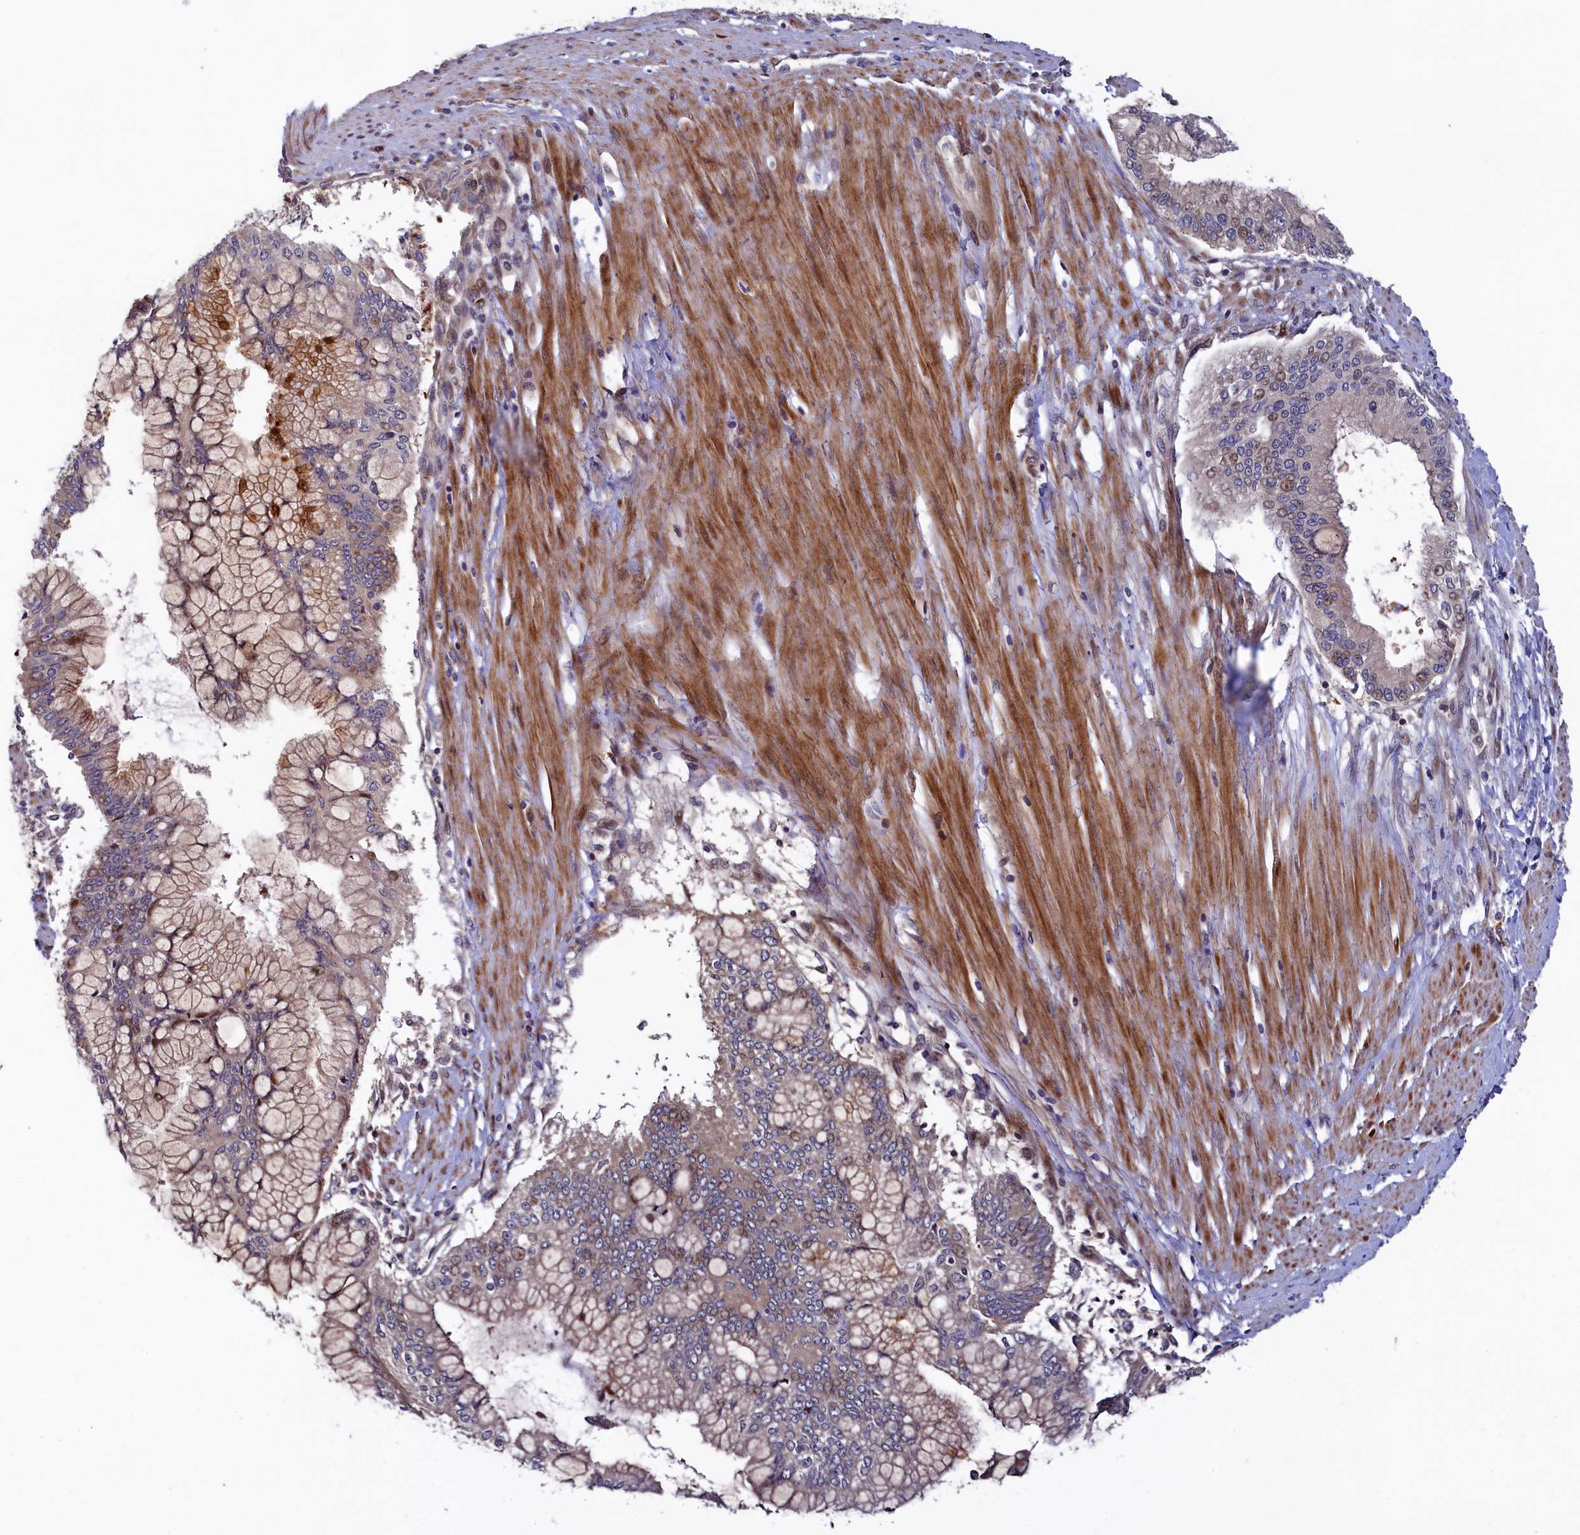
{"staining": {"intensity": "moderate", "quantity": "25%-75%", "location": "cytoplasmic/membranous,nuclear"}, "tissue": "pancreatic cancer", "cell_type": "Tumor cells", "image_type": "cancer", "snomed": [{"axis": "morphology", "description": "Adenocarcinoma, NOS"}, {"axis": "topography", "description": "Pancreas"}], "caption": "Pancreatic cancer tissue exhibits moderate cytoplasmic/membranous and nuclear expression in about 25%-75% of tumor cells, visualized by immunohistochemistry.", "gene": "PIK3C3", "patient": {"sex": "male", "age": 46}}